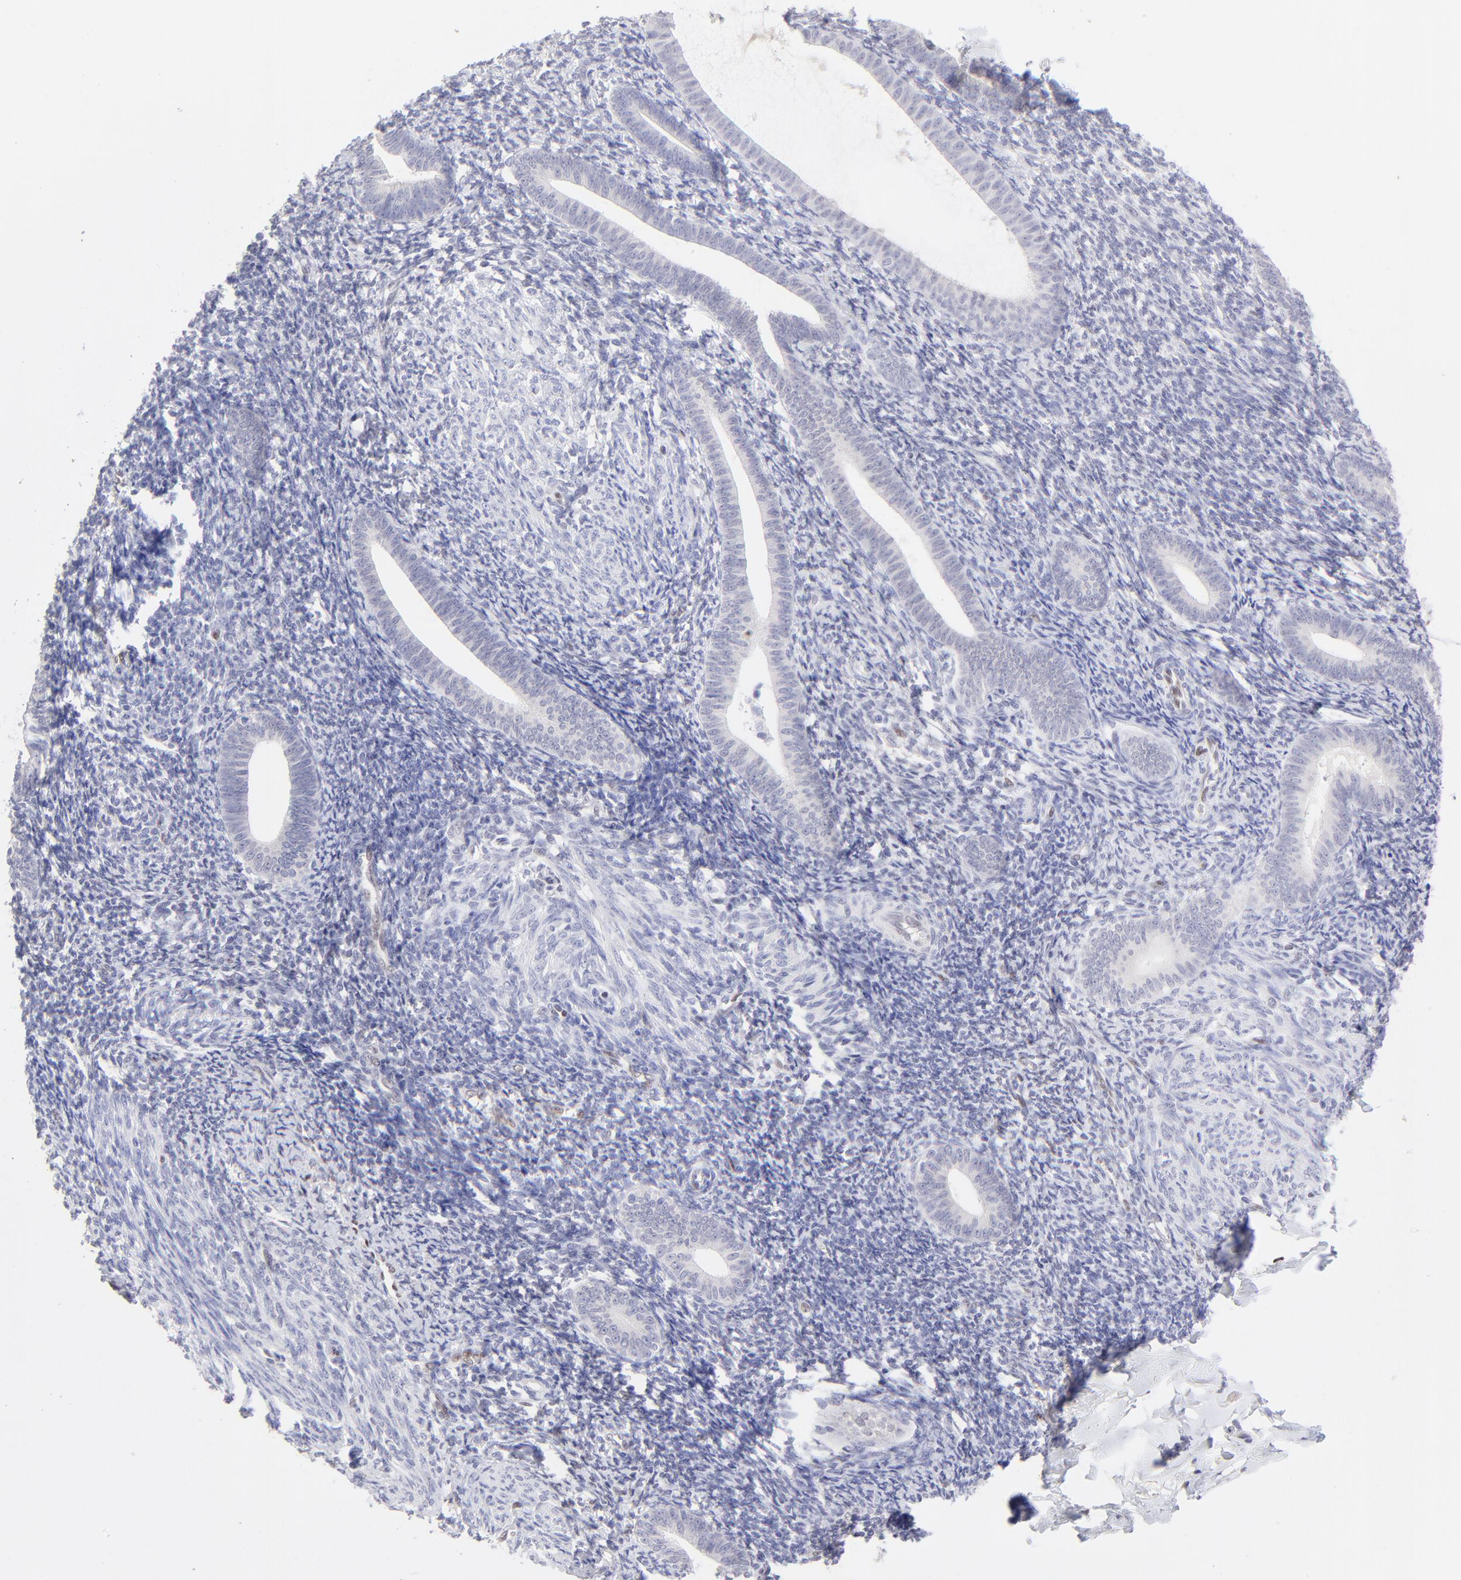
{"staining": {"intensity": "weak", "quantity": "25%-75%", "location": "nuclear"}, "tissue": "endometrium", "cell_type": "Cells in endometrial stroma", "image_type": "normal", "snomed": [{"axis": "morphology", "description": "Normal tissue, NOS"}, {"axis": "topography", "description": "Endometrium"}], "caption": "A low amount of weak nuclear staining is appreciated in about 25%-75% of cells in endometrial stroma in unremarkable endometrium.", "gene": "KLF4", "patient": {"sex": "female", "age": 57}}